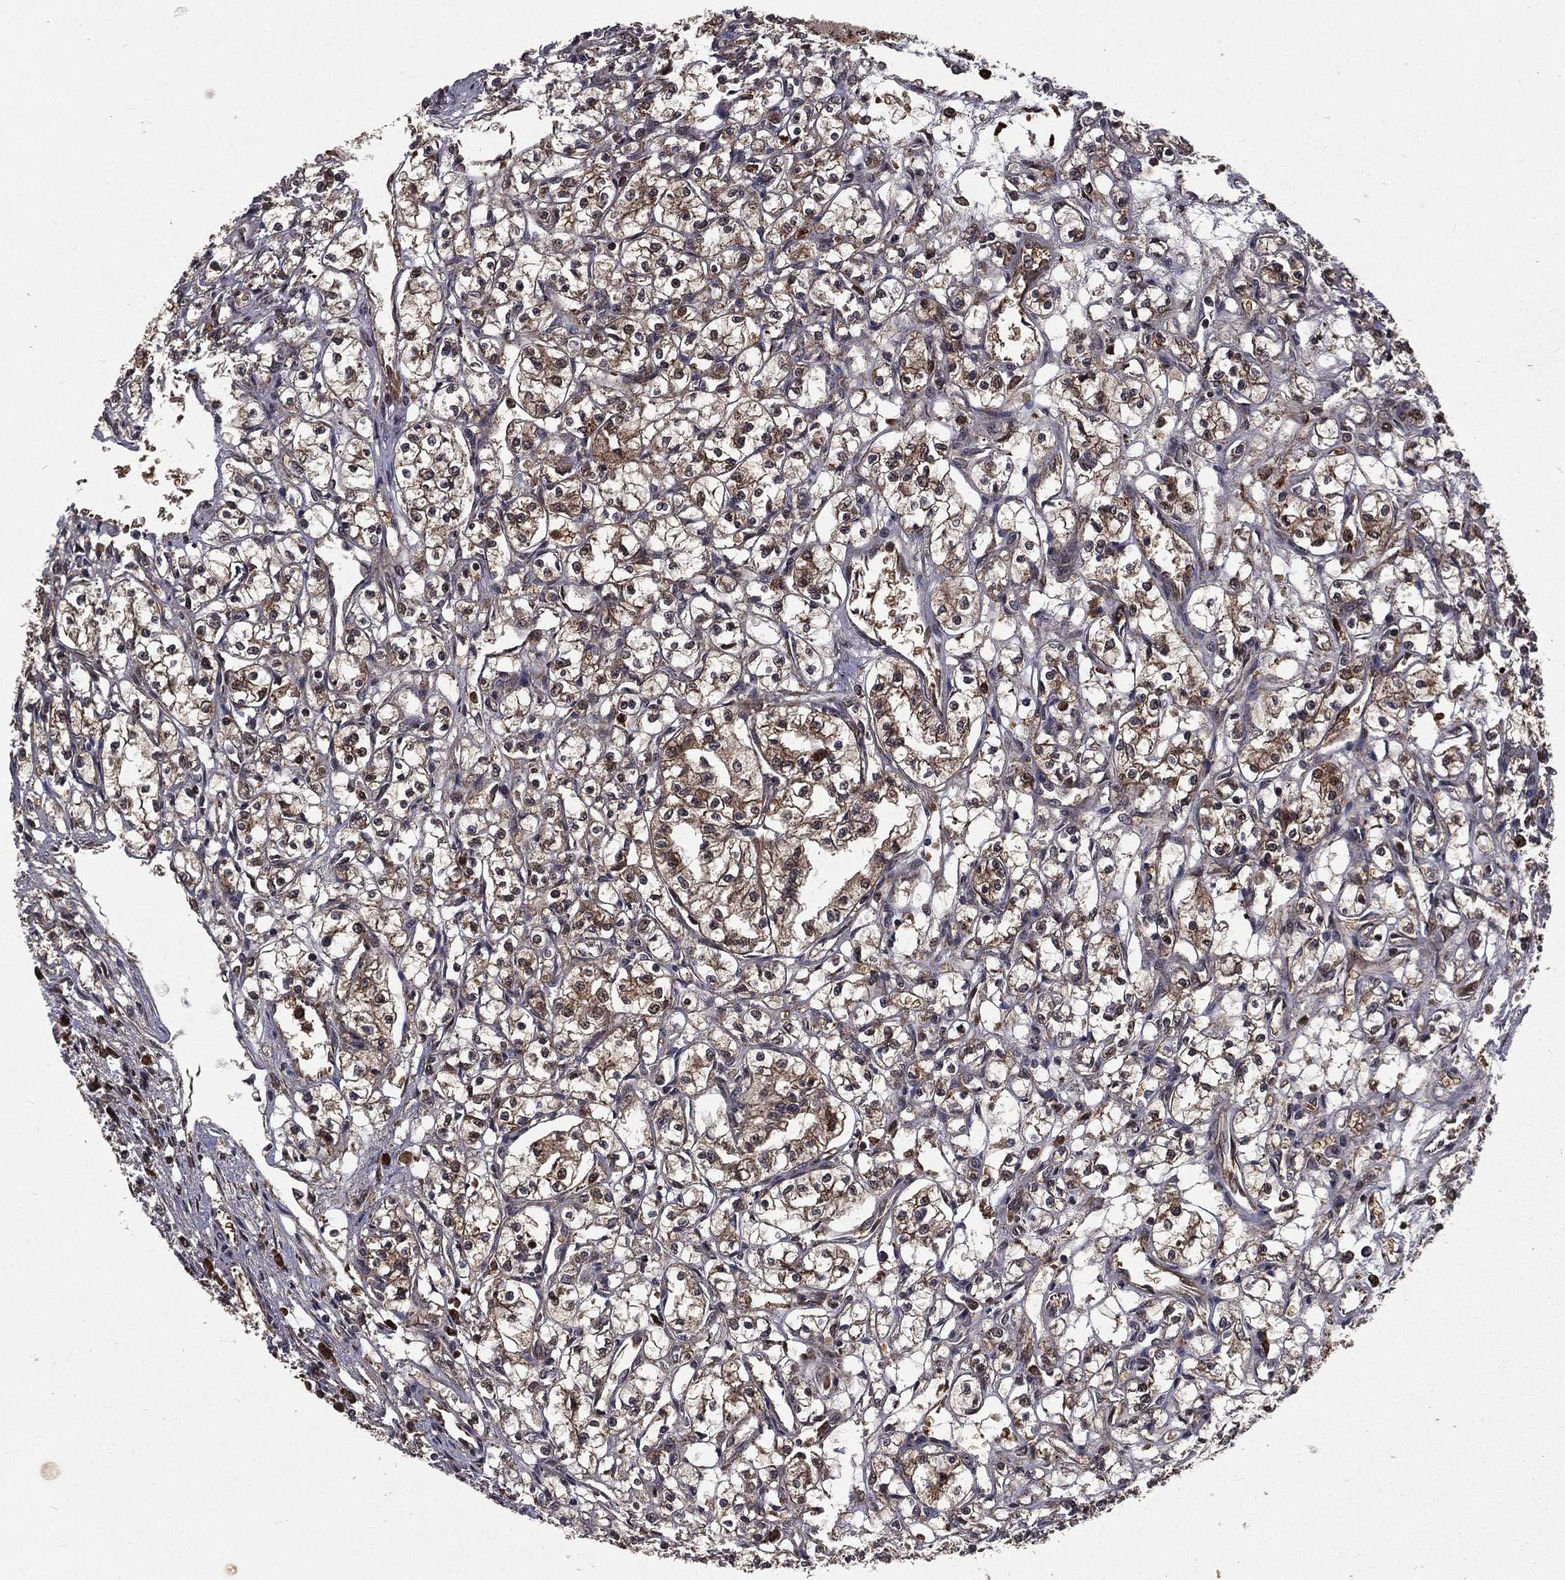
{"staining": {"intensity": "moderate", "quantity": "25%-75%", "location": "cytoplasmic/membranous"}, "tissue": "renal cancer", "cell_type": "Tumor cells", "image_type": "cancer", "snomed": [{"axis": "morphology", "description": "Adenocarcinoma, NOS"}, {"axis": "topography", "description": "Kidney"}], "caption": "Brown immunohistochemical staining in renal adenocarcinoma shows moderate cytoplasmic/membranous positivity in approximately 25%-75% of tumor cells.", "gene": "LENG8", "patient": {"sex": "male", "age": 56}}